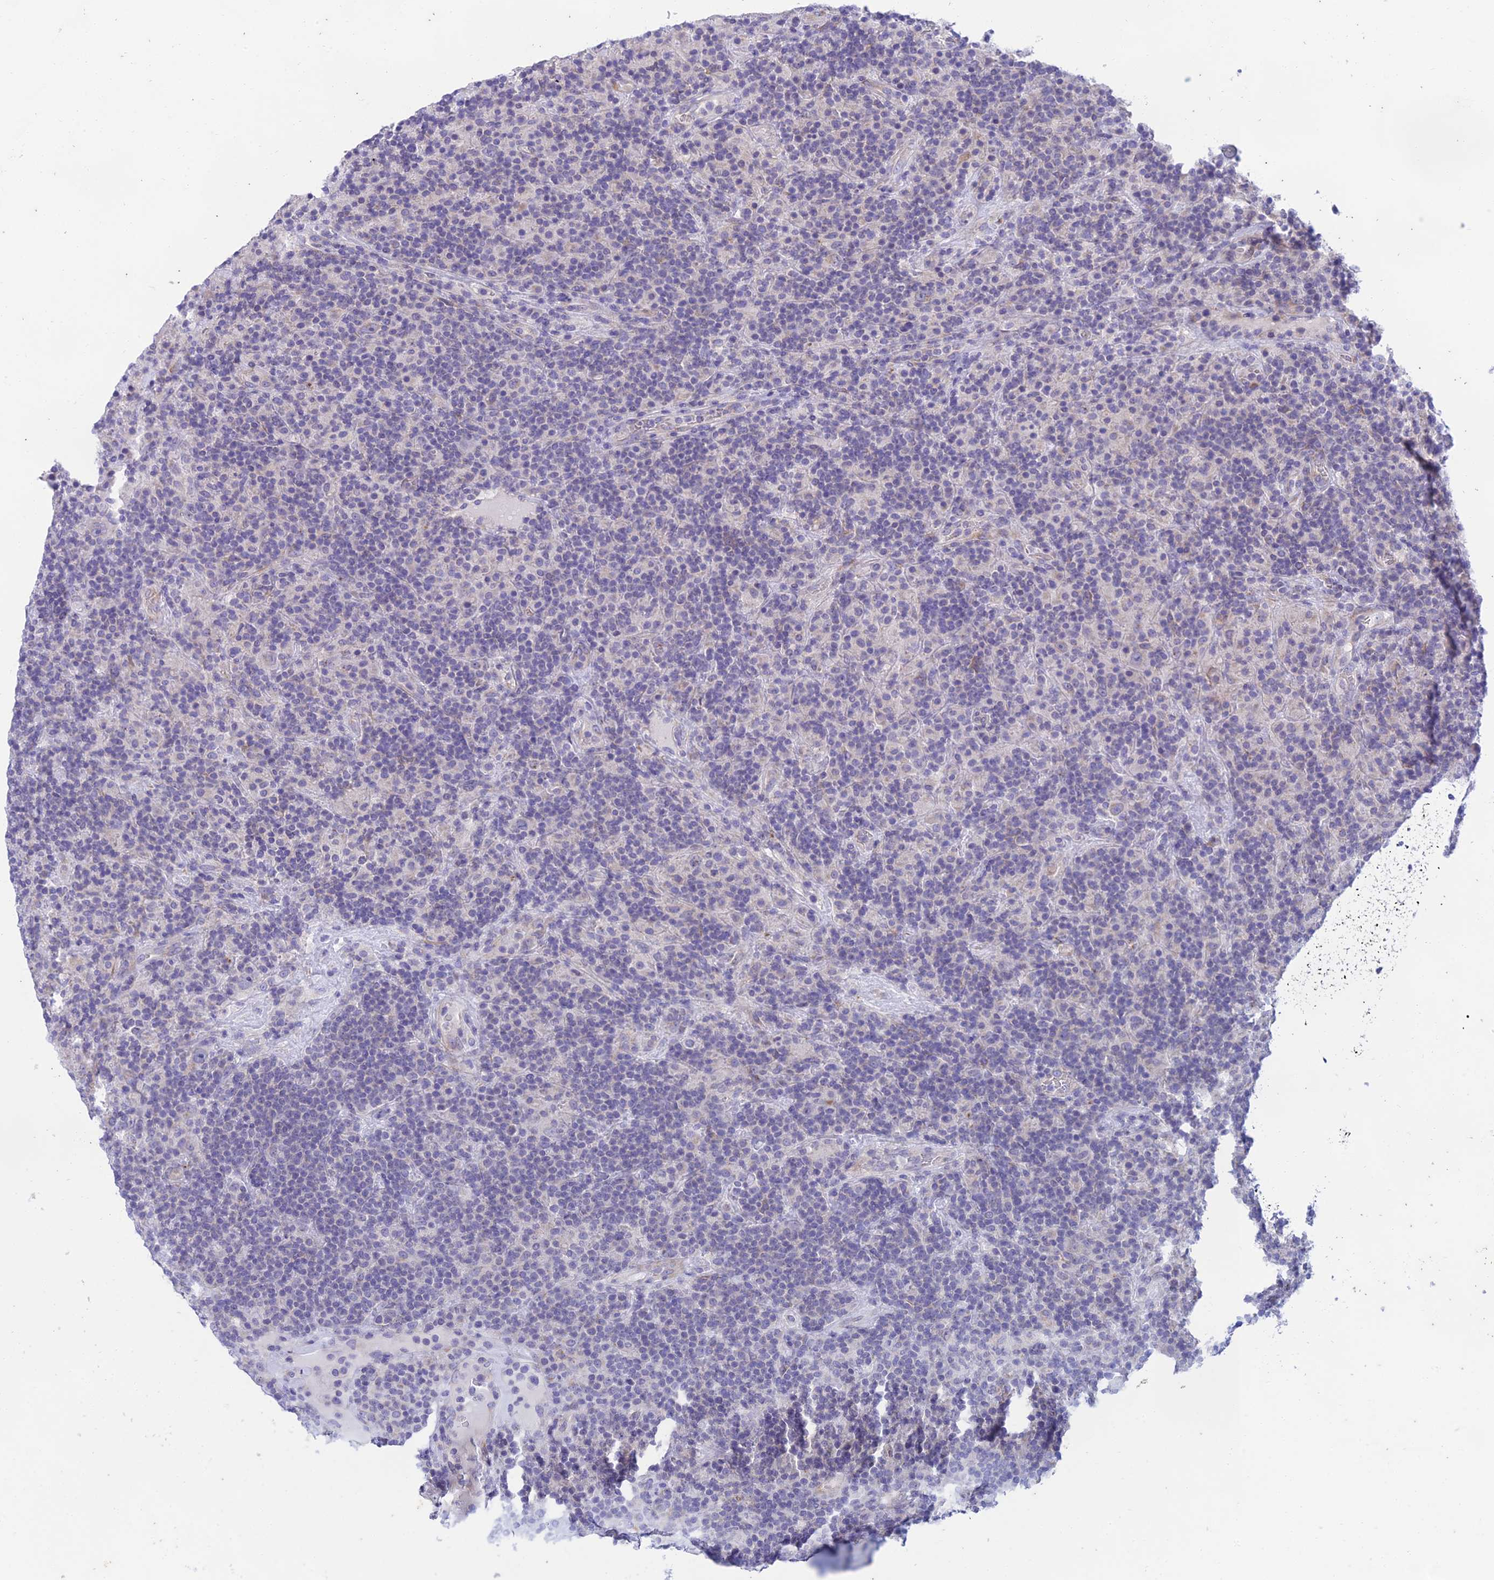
{"staining": {"intensity": "negative", "quantity": "none", "location": "none"}, "tissue": "lymphoma", "cell_type": "Tumor cells", "image_type": "cancer", "snomed": [{"axis": "morphology", "description": "Hodgkin's disease, NOS"}, {"axis": "topography", "description": "Lymph node"}], "caption": "The immunohistochemistry (IHC) micrograph has no significant positivity in tumor cells of lymphoma tissue.", "gene": "PTCD2", "patient": {"sex": "male", "age": 70}}